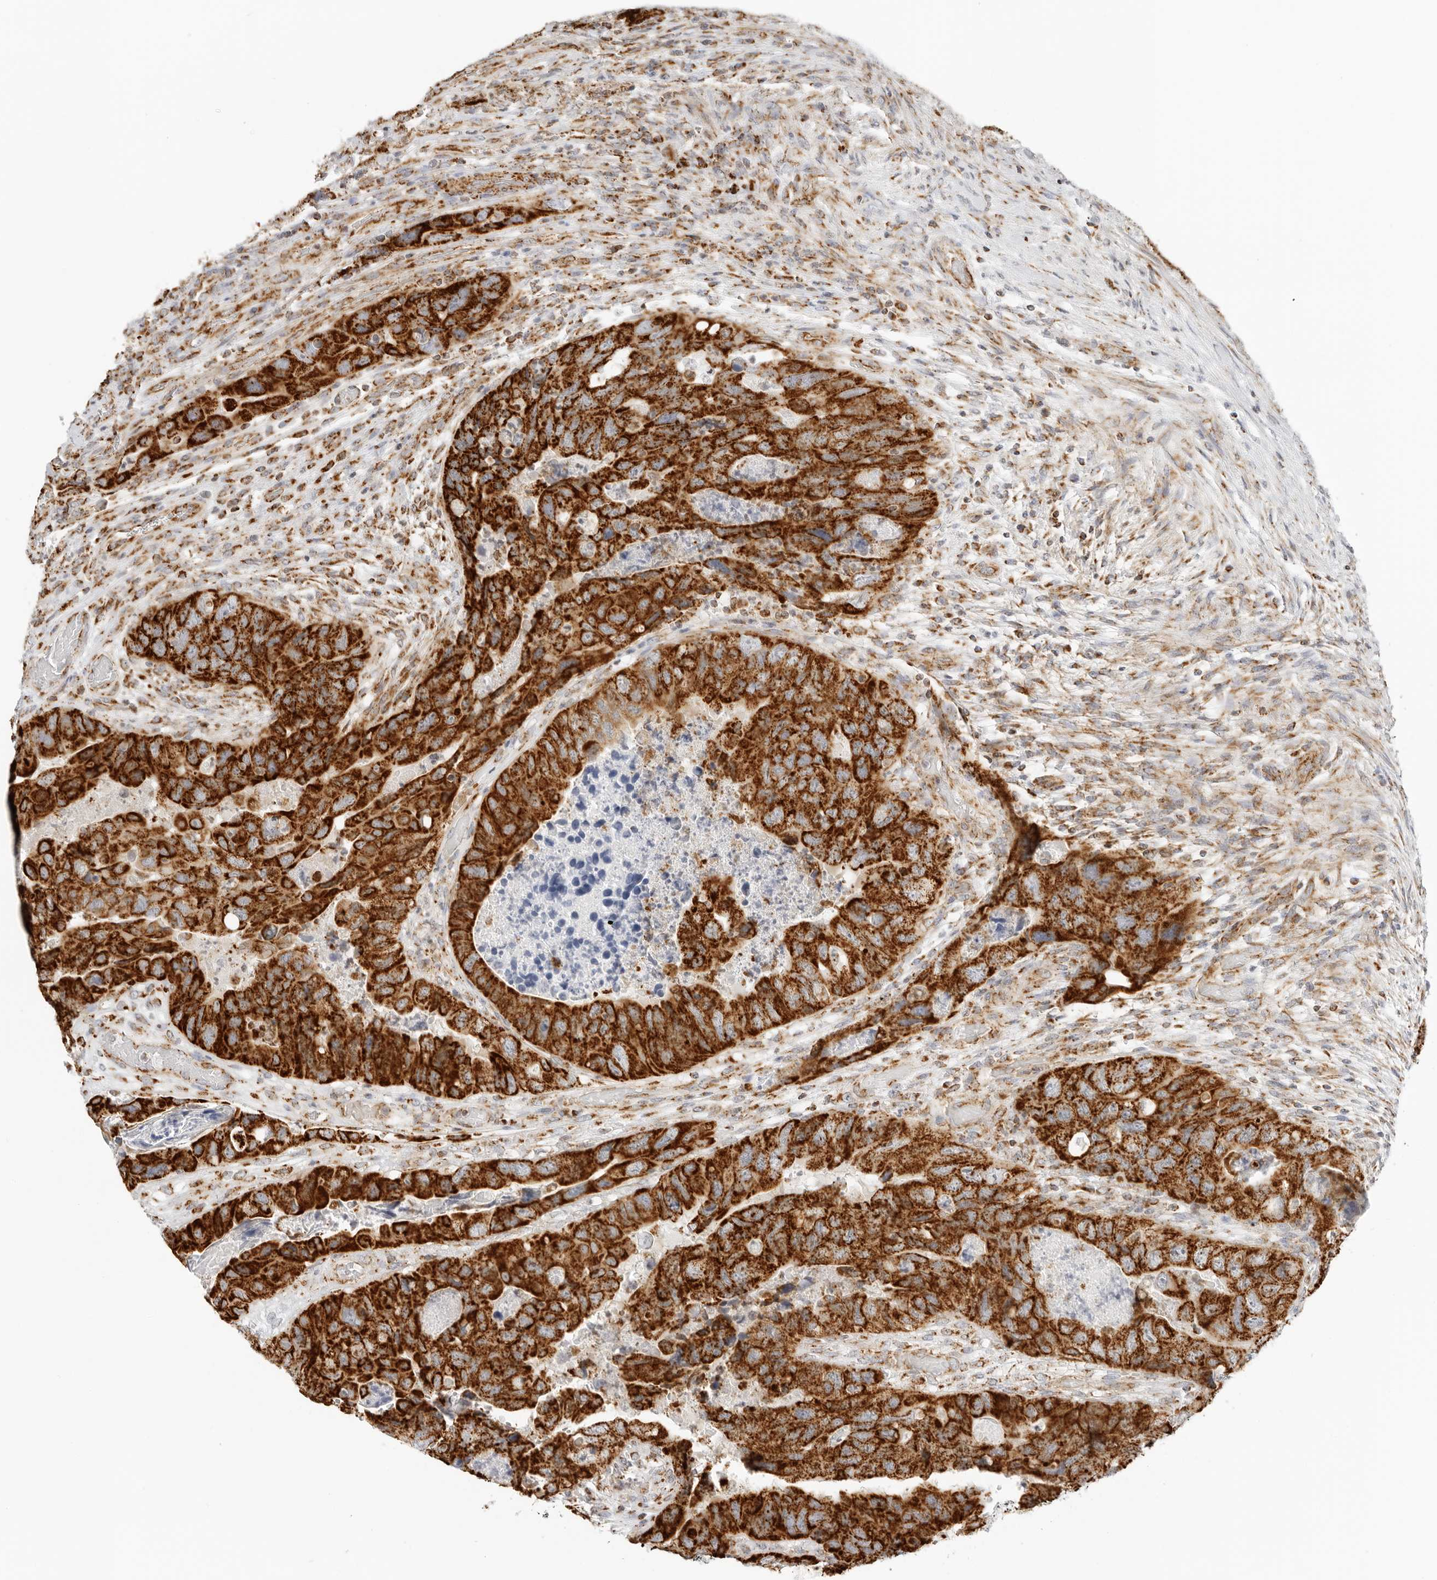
{"staining": {"intensity": "strong", "quantity": ">75%", "location": "cytoplasmic/membranous"}, "tissue": "colorectal cancer", "cell_type": "Tumor cells", "image_type": "cancer", "snomed": [{"axis": "morphology", "description": "Adenocarcinoma, NOS"}, {"axis": "topography", "description": "Rectum"}], "caption": "Protein staining shows strong cytoplasmic/membranous staining in about >75% of tumor cells in colorectal adenocarcinoma. The staining was performed using DAB to visualize the protein expression in brown, while the nuclei were stained in blue with hematoxylin (Magnification: 20x).", "gene": "RC3H1", "patient": {"sex": "male", "age": 63}}